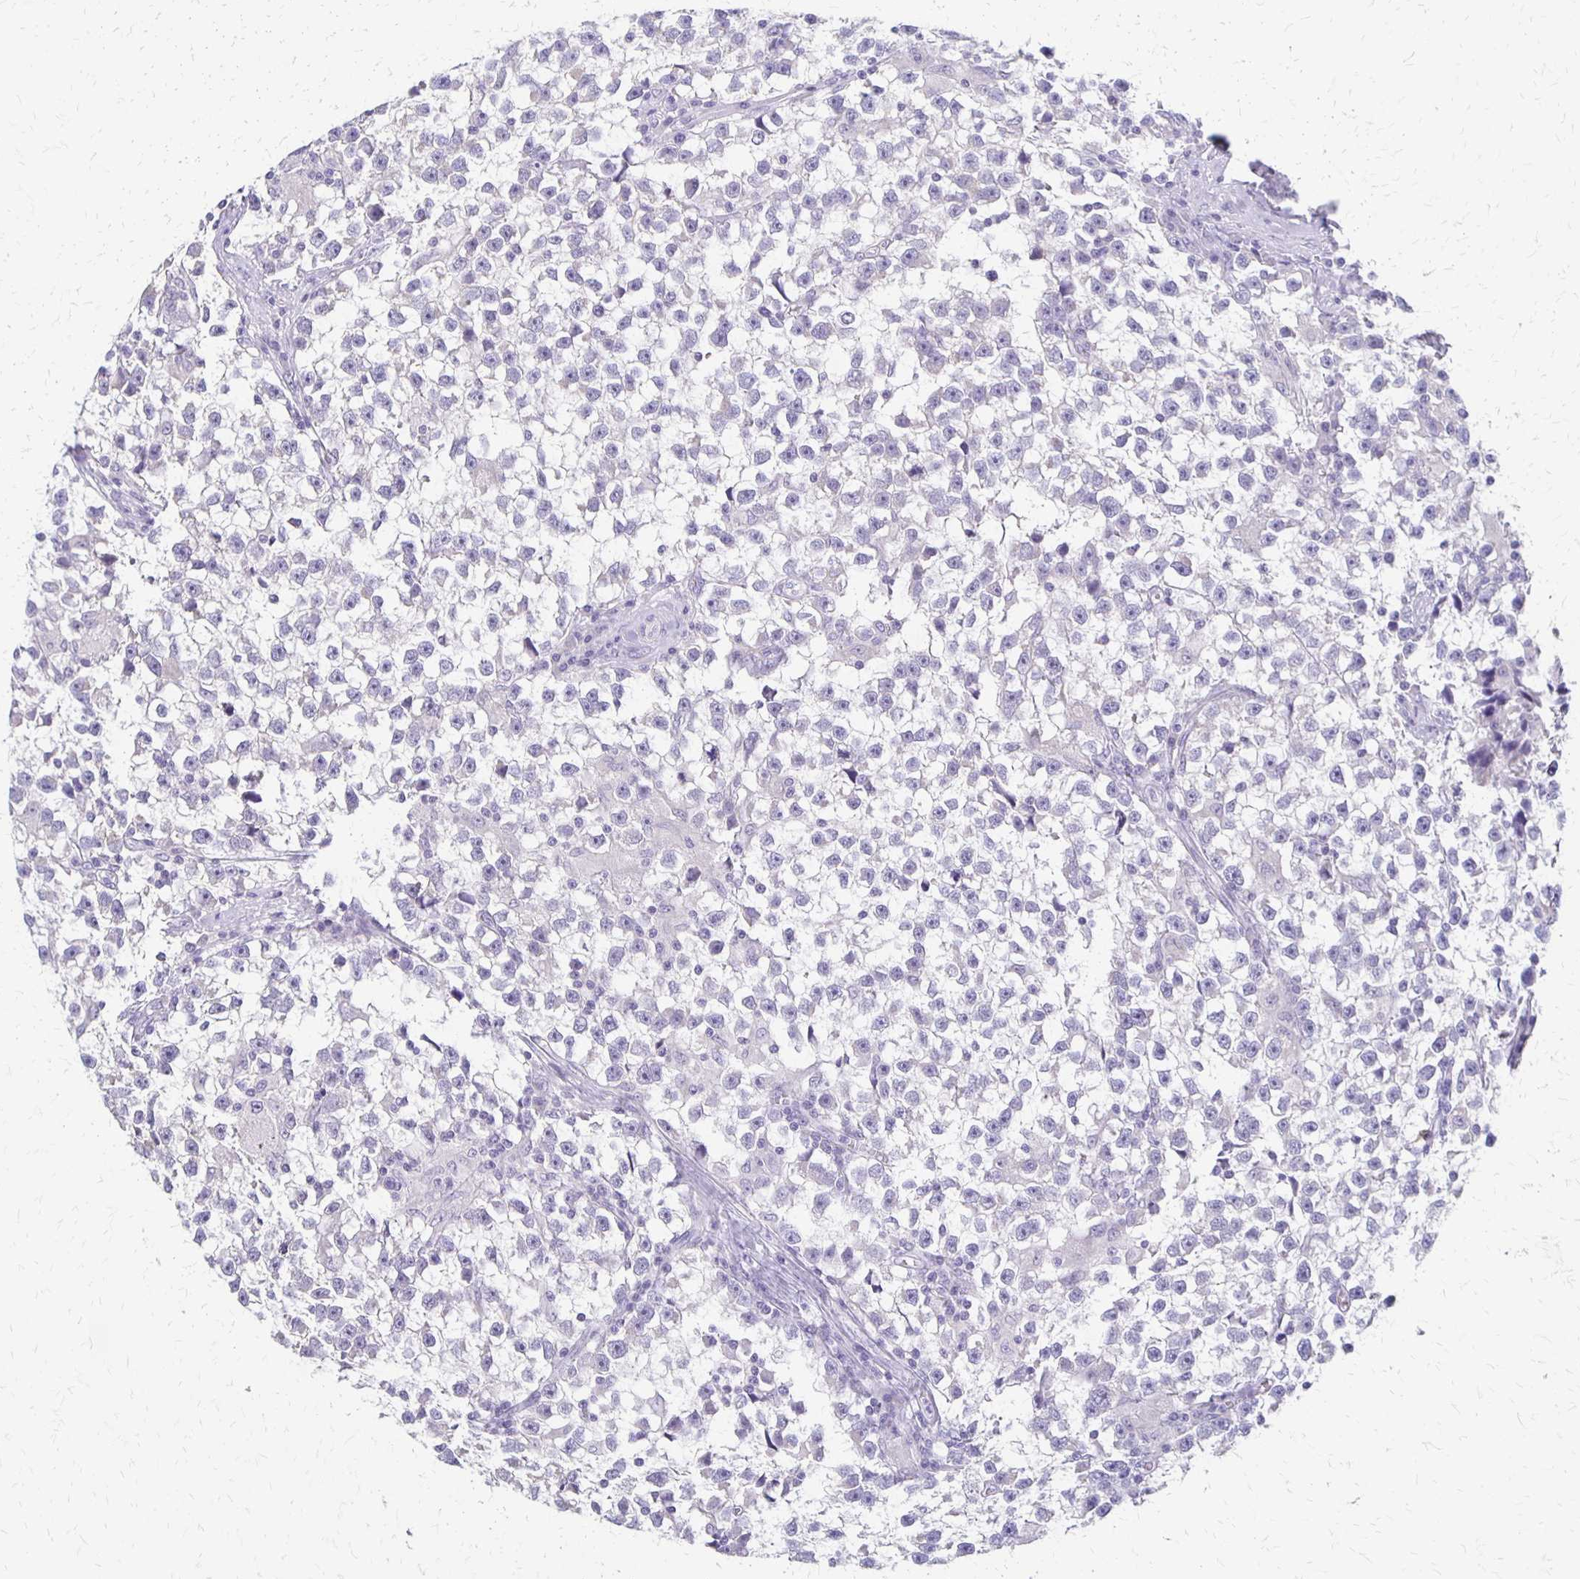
{"staining": {"intensity": "negative", "quantity": "none", "location": "none"}, "tissue": "testis cancer", "cell_type": "Tumor cells", "image_type": "cancer", "snomed": [{"axis": "morphology", "description": "Seminoma, NOS"}, {"axis": "topography", "description": "Testis"}], "caption": "Immunohistochemical staining of testis cancer (seminoma) demonstrates no significant staining in tumor cells.", "gene": "RHOC", "patient": {"sex": "male", "age": 31}}